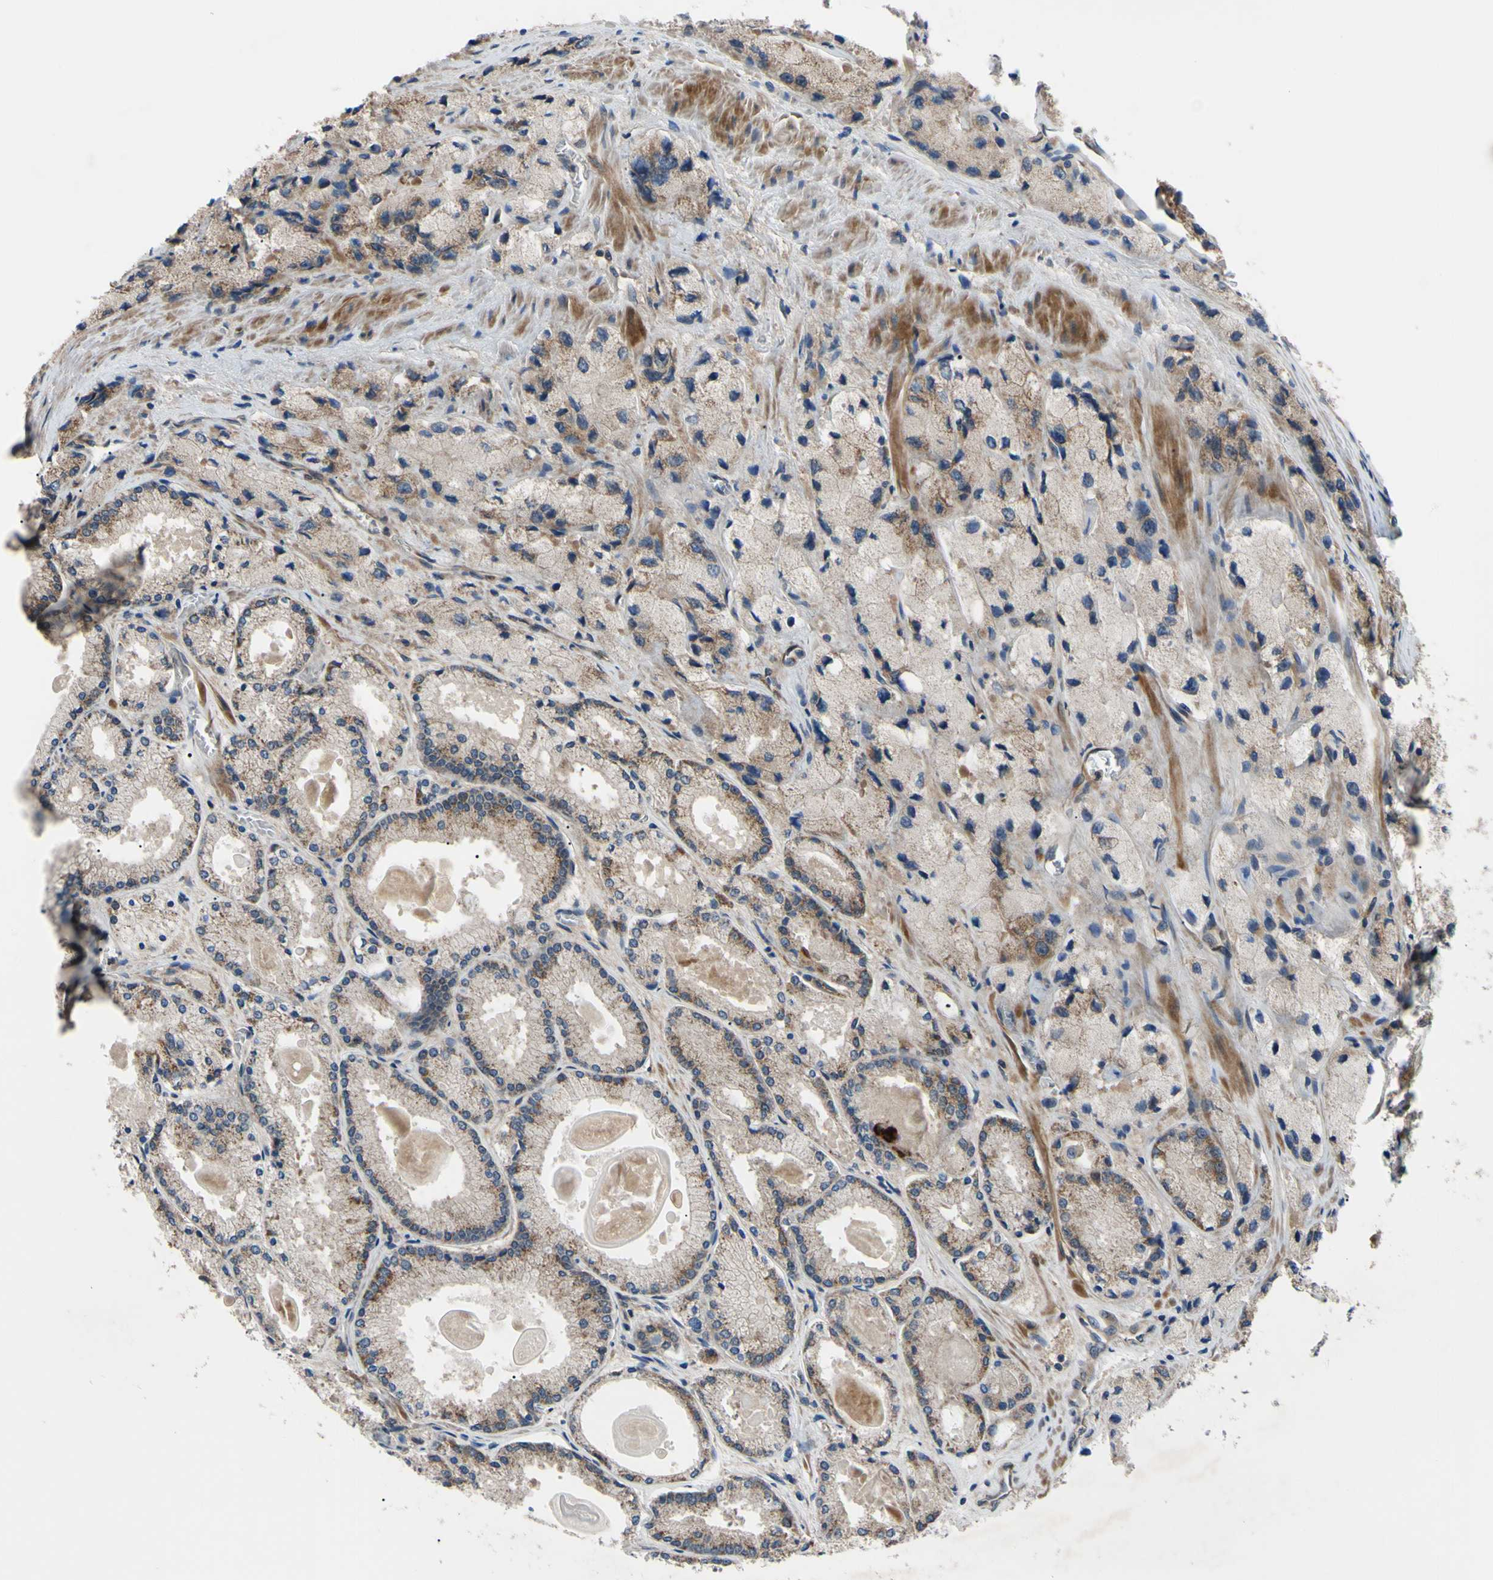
{"staining": {"intensity": "moderate", "quantity": "25%-75%", "location": "cytoplasmic/membranous"}, "tissue": "prostate cancer", "cell_type": "Tumor cells", "image_type": "cancer", "snomed": [{"axis": "morphology", "description": "Adenocarcinoma, High grade"}, {"axis": "topography", "description": "Prostate"}], "caption": "Immunohistochemical staining of prostate adenocarcinoma (high-grade) shows moderate cytoplasmic/membranous protein staining in about 25%-75% of tumor cells. Nuclei are stained in blue.", "gene": "SVIL", "patient": {"sex": "male", "age": 58}}